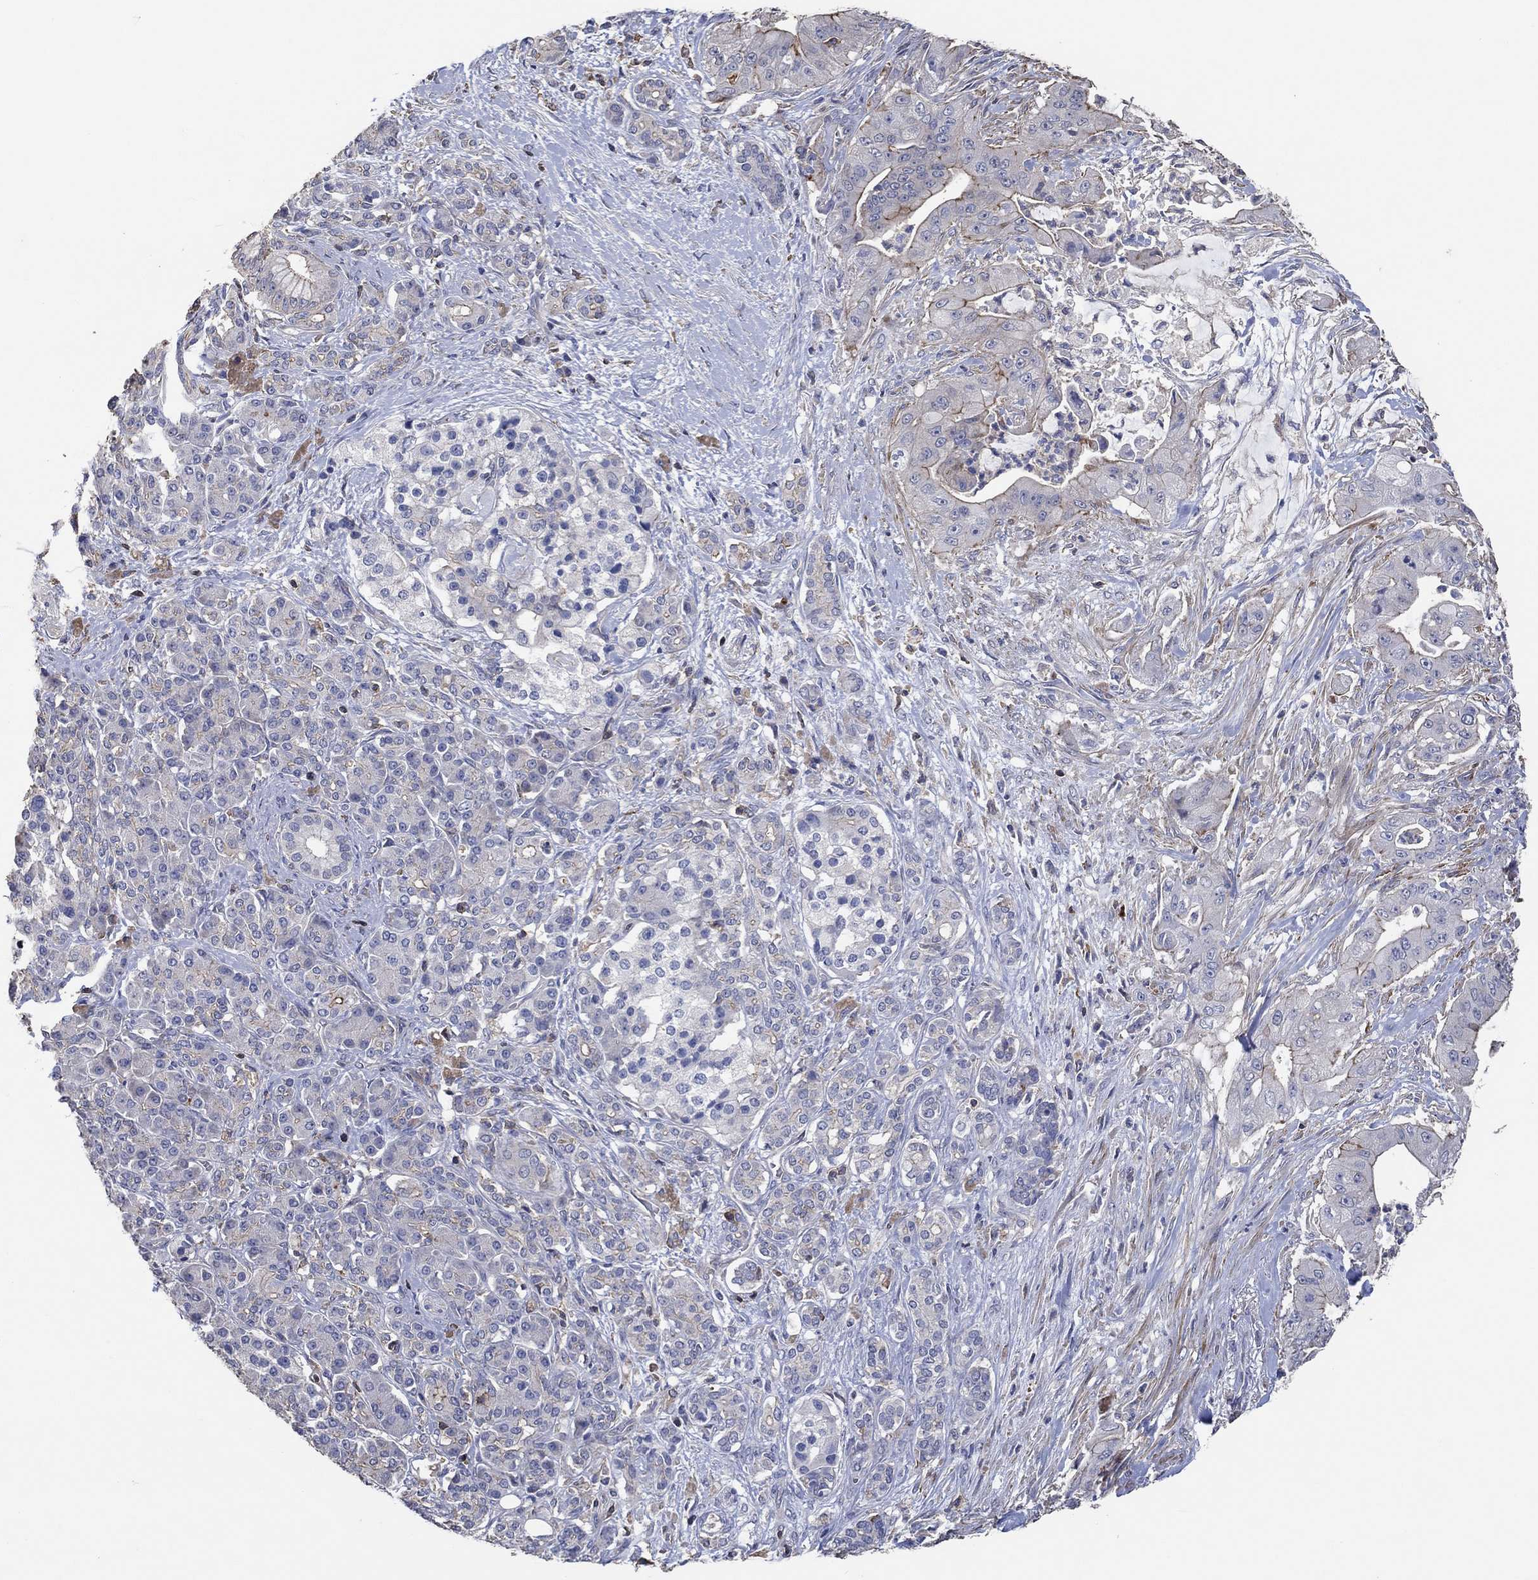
{"staining": {"intensity": "negative", "quantity": "none", "location": "none"}, "tissue": "pancreatic cancer", "cell_type": "Tumor cells", "image_type": "cancer", "snomed": [{"axis": "morphology", "description": "Normal tissue, NOS"}, {"axis": "morphology", "description": "Inflammation, NOS"}, {"axis": "morphology", "description": "Adenocarcinoma, NOS"}, {"axis": "topography", "description": "Pancreas"}], "caption": "Photomicrograph shows no significant protein staining in tumor cells of pancreatic cancer (adenocarcinoma).", "gene": "TNFAIP8L3", "patient": {"sex": "male", "age": 57}}